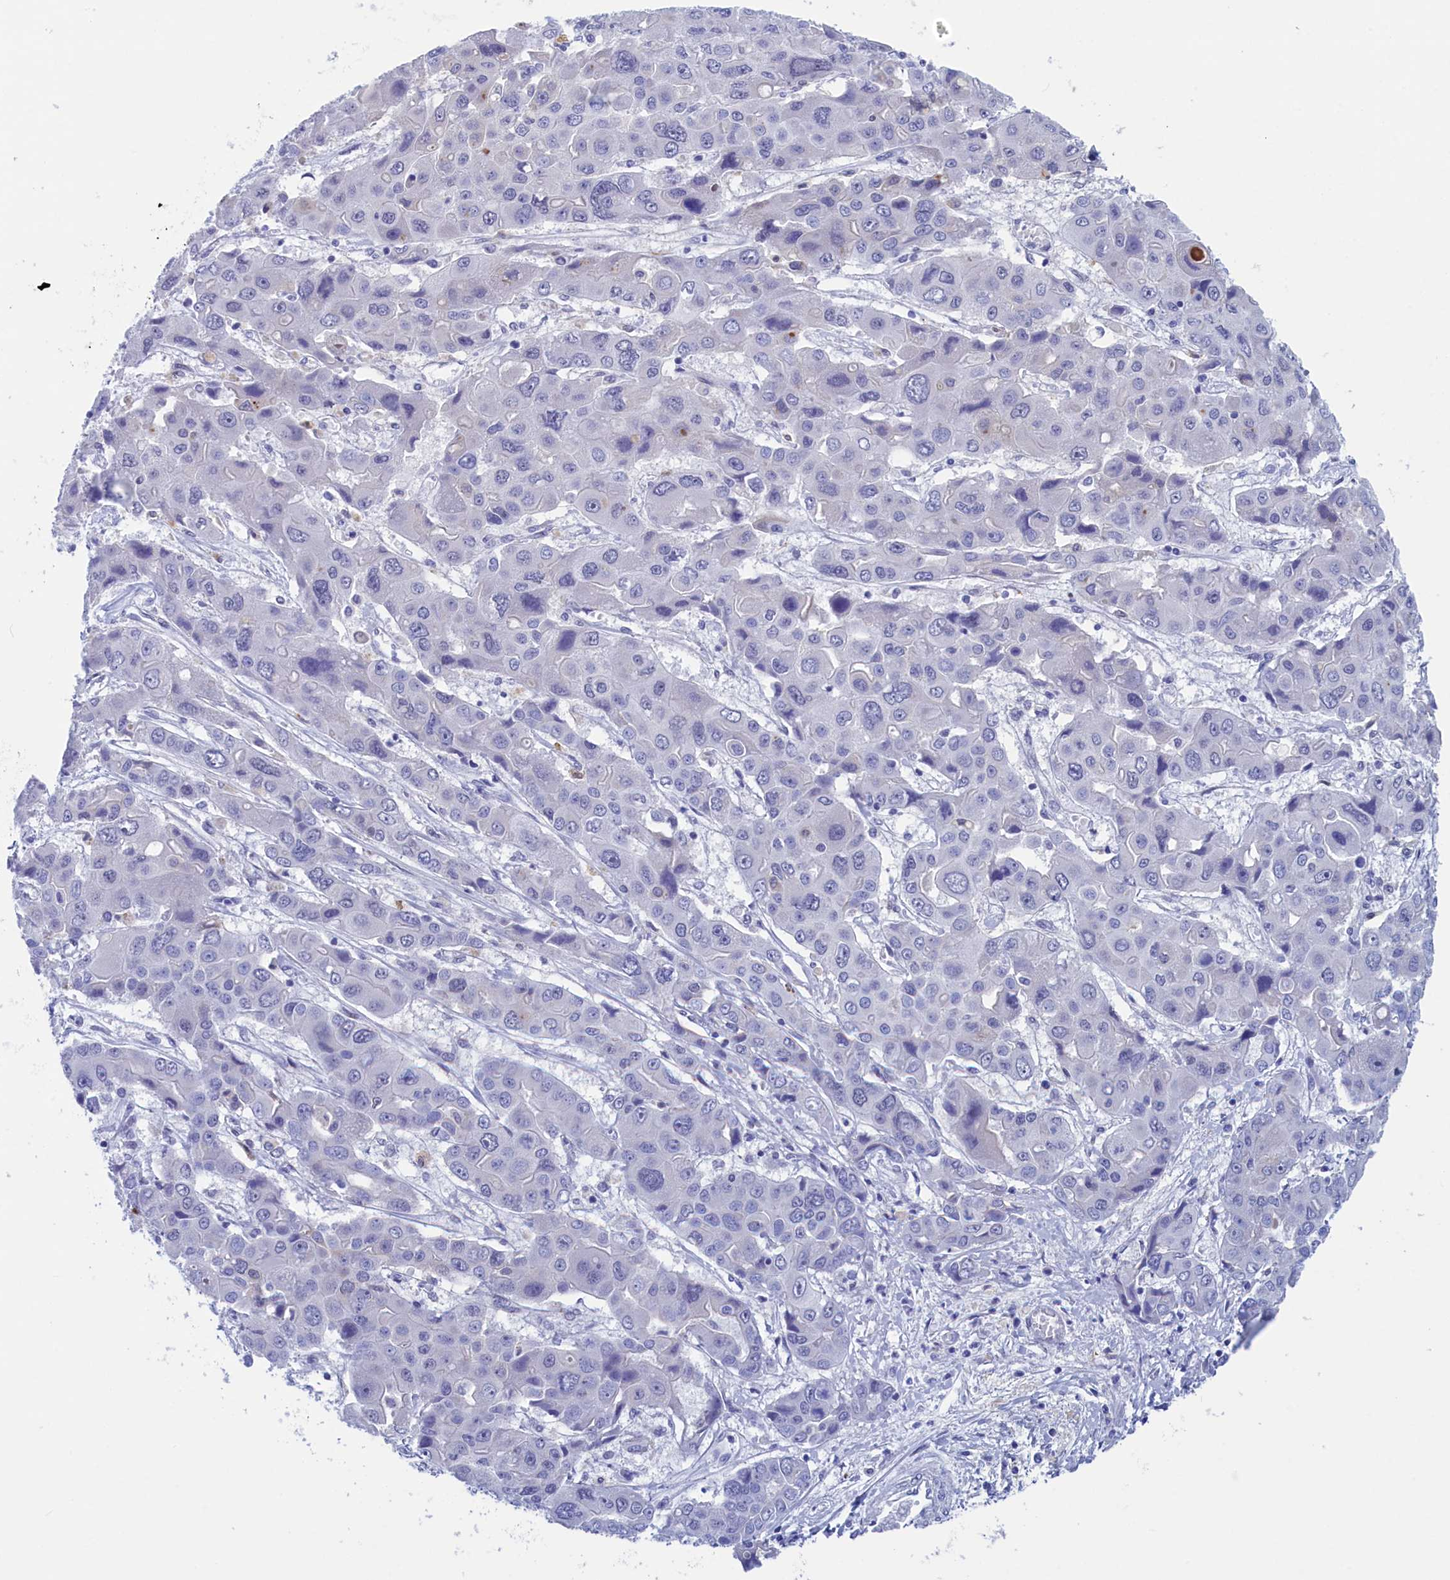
{"staining": {"intensity": "negative", "quantity": "none", "location": "none"}, "tissue": "liver cancer", "cell_type": "Tumor cells", "image_type": "cancer", "snomed": [{"axis": "morphology", "description": "Cholangiocarcinoma"}, {"axis": "topography", "description": "Liver"}], "caption": "A micrograph of human cholangiocarcinoma (liver) is negative for staining in tumor cells.", "gene": "WDR83", "patient": {"sex": "male", "age": 67}}